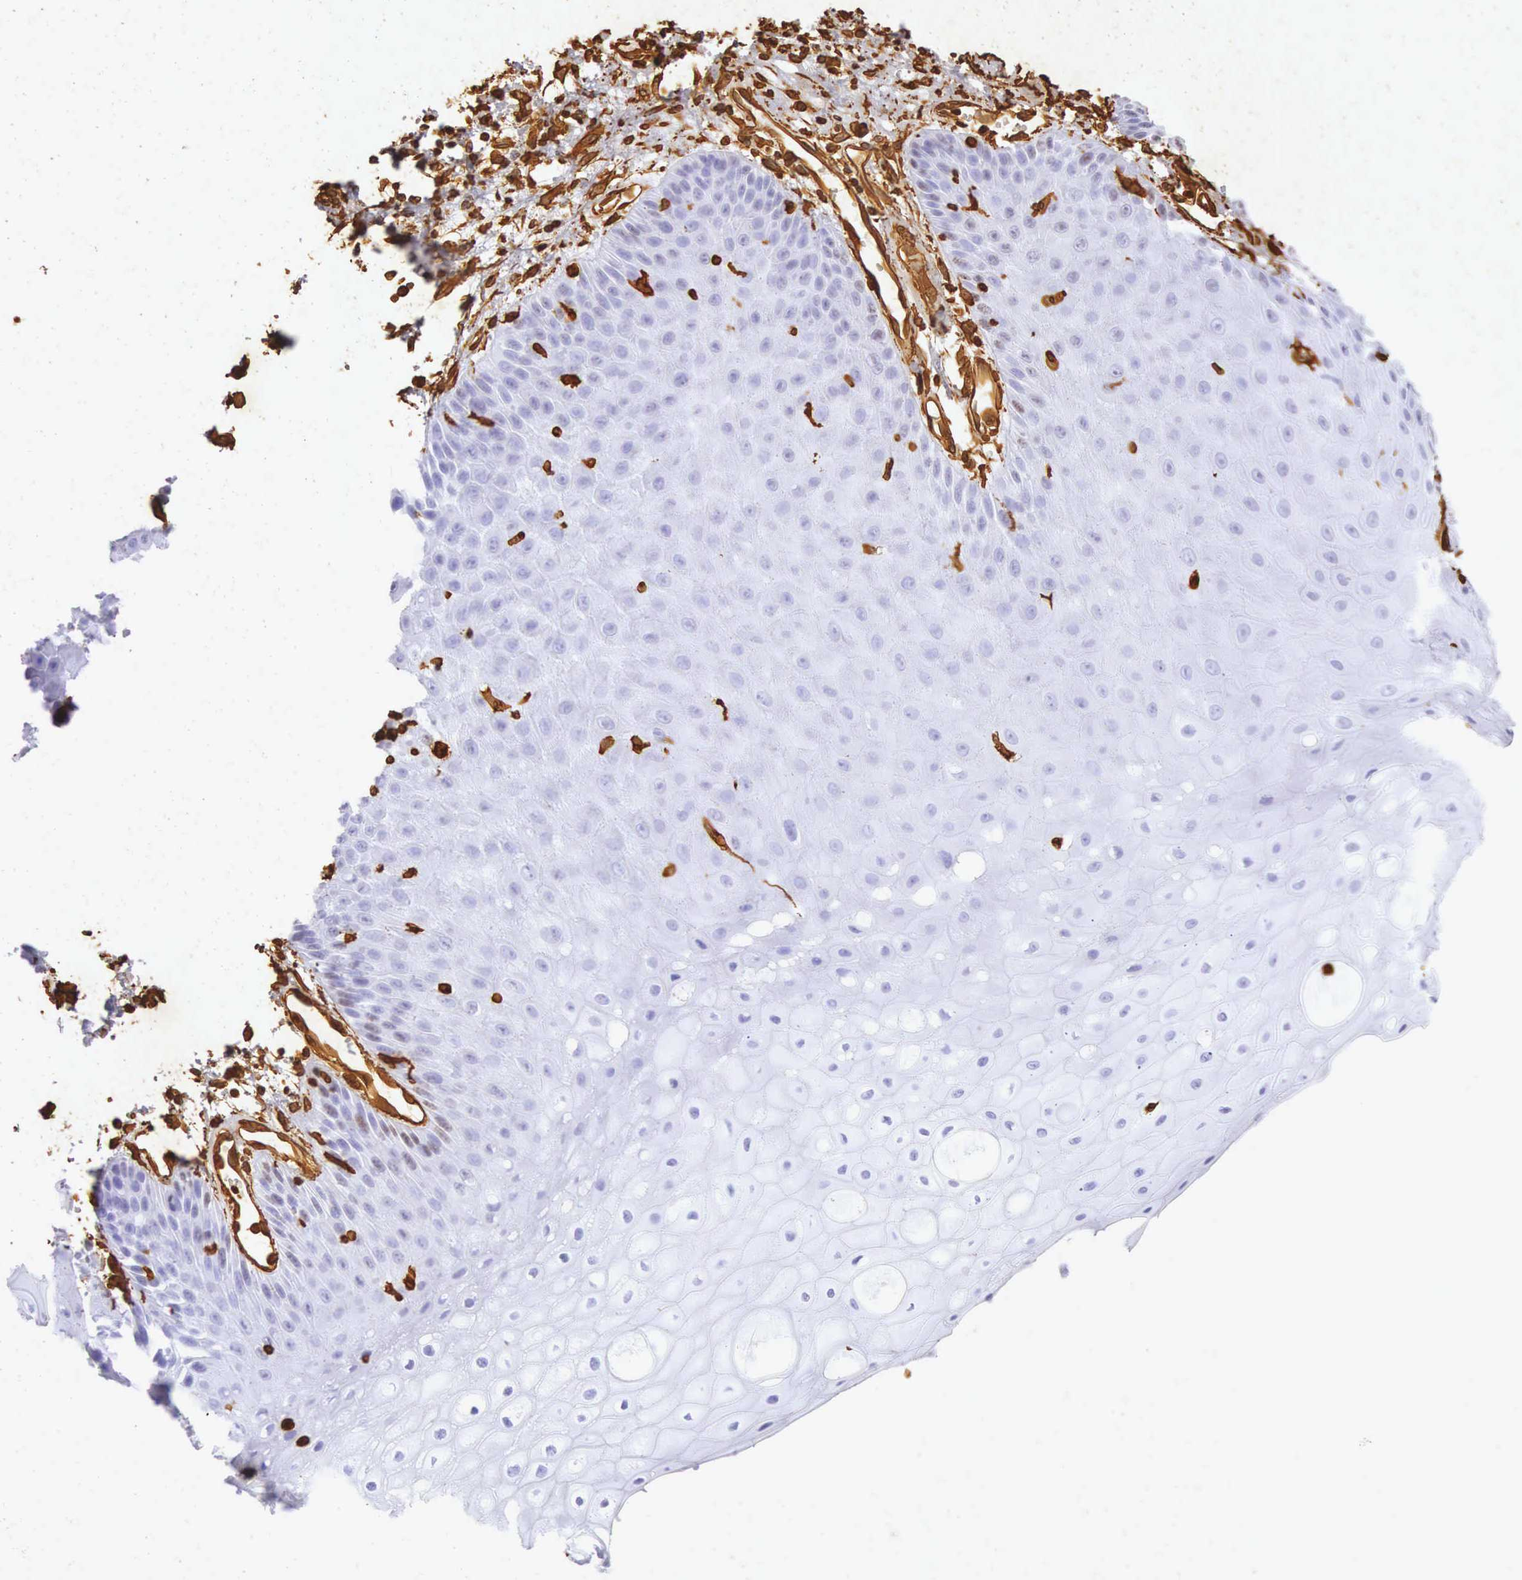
{"staining": {"intensity": "negative", "quantity": "none", "location": "none"}, "tissue": "oral mucosa", "cell_type": "Squamous epithelial cells", "image_type": "normal", "snomed": [{"axis": "morphology", "description": "Normal tissue, NOS"}, {"axis": "topography", "description": "Oral tissue"}], "caption": "Human oral mucosa stained for a protein using immunohistochemistry (IHC) demonstrates no positivity in squamous epithelial cells.", "gene": "VIM", "patient": {"sex": "male", "age": 54}}